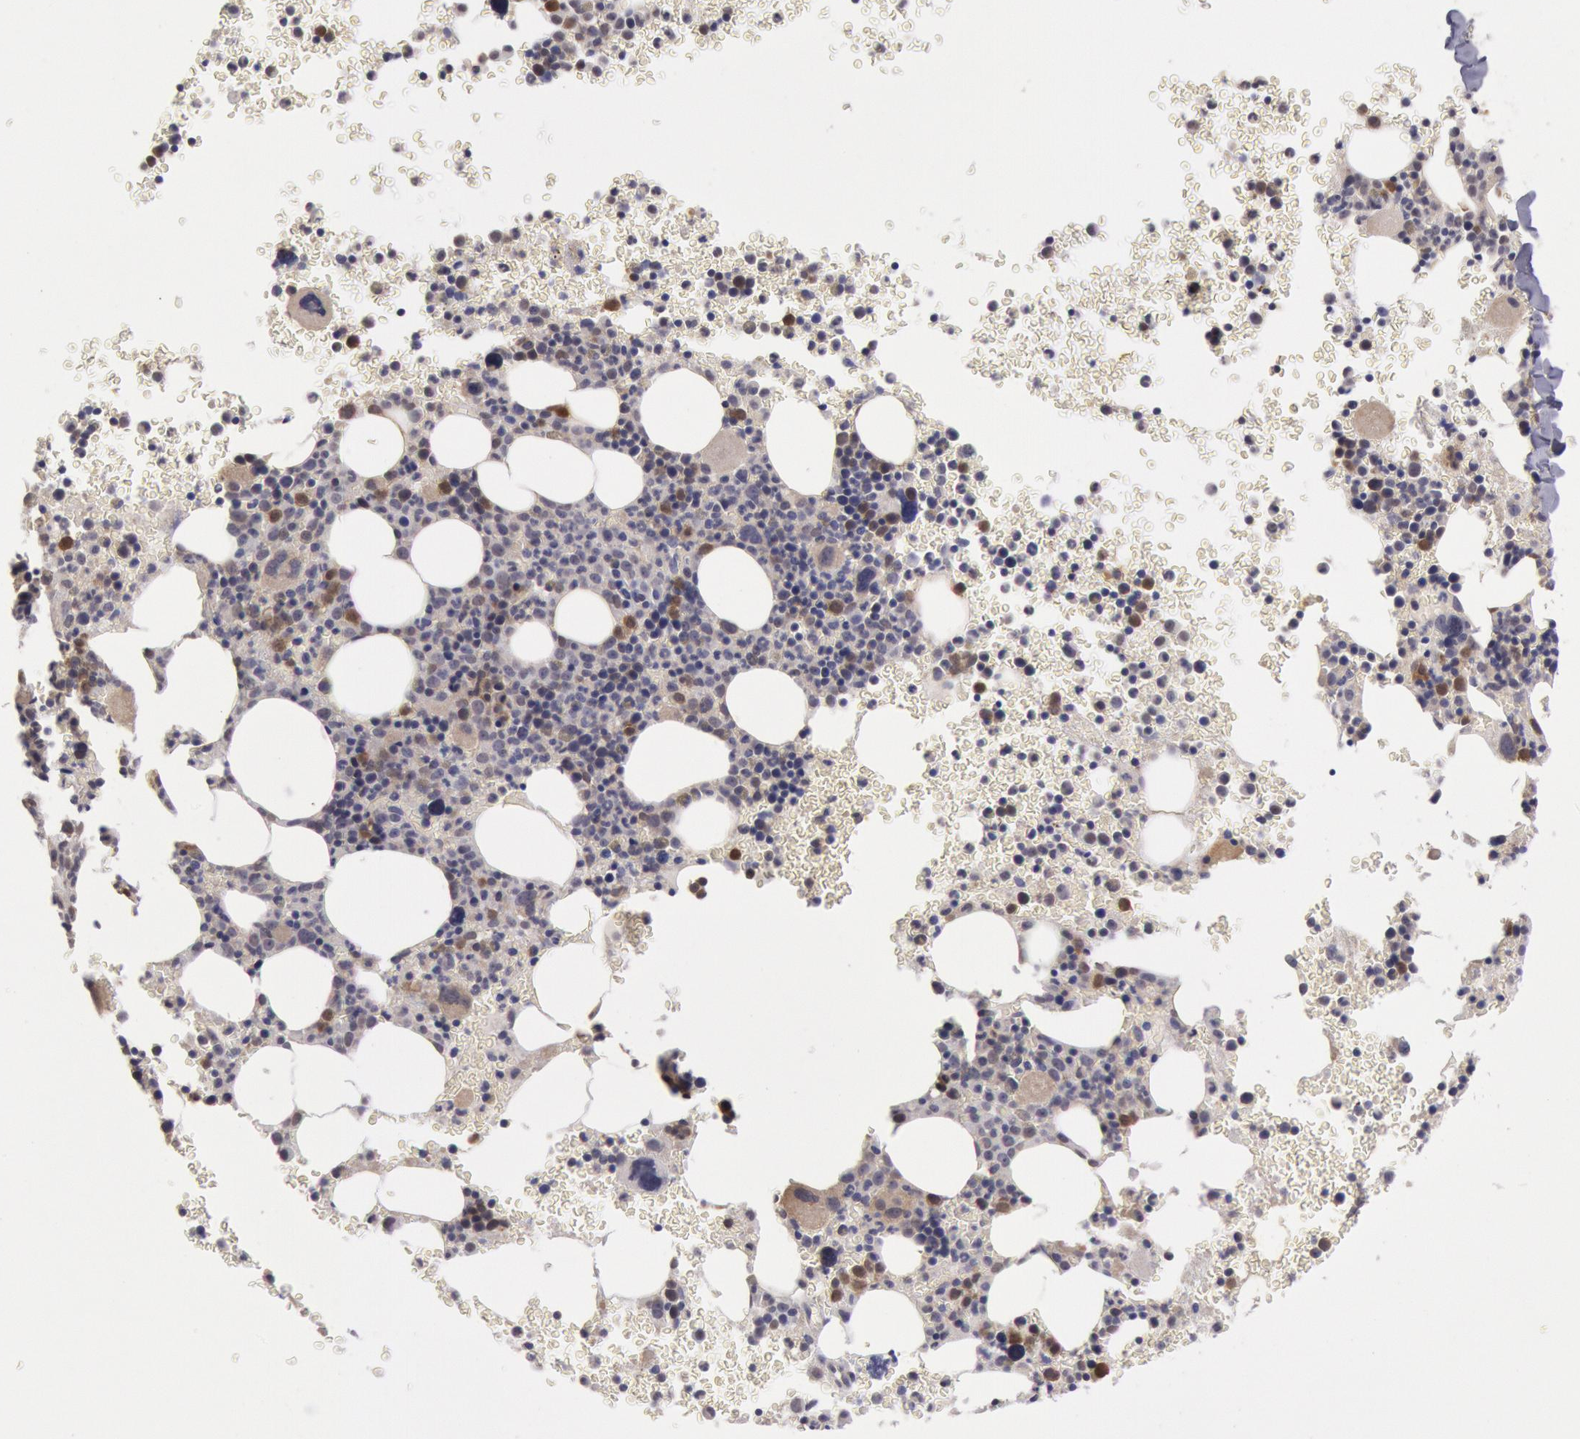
{"staining": {"intensity": "moderate", "quantity": "<25%", "location": "cytoplasmic/membranous,nuclear"}, "tissue": "bone marrow", "cell_type": "Hematopoietic cells", "image_type": "normal", "snomed": [{"axis": "morphology", "description": "Normal tissue, NOS"}, {"axis": "topography", "description": "Bone marrow"}], "caption": "Immunohistochemical staining of normal human bone marrow exhibits moderate cytoplasmic/membranous,nuclear protein positivity in about <25% of hematopoietic cells.", "gene": "MPST", "patient": {"sex": "male", "age": 69}}